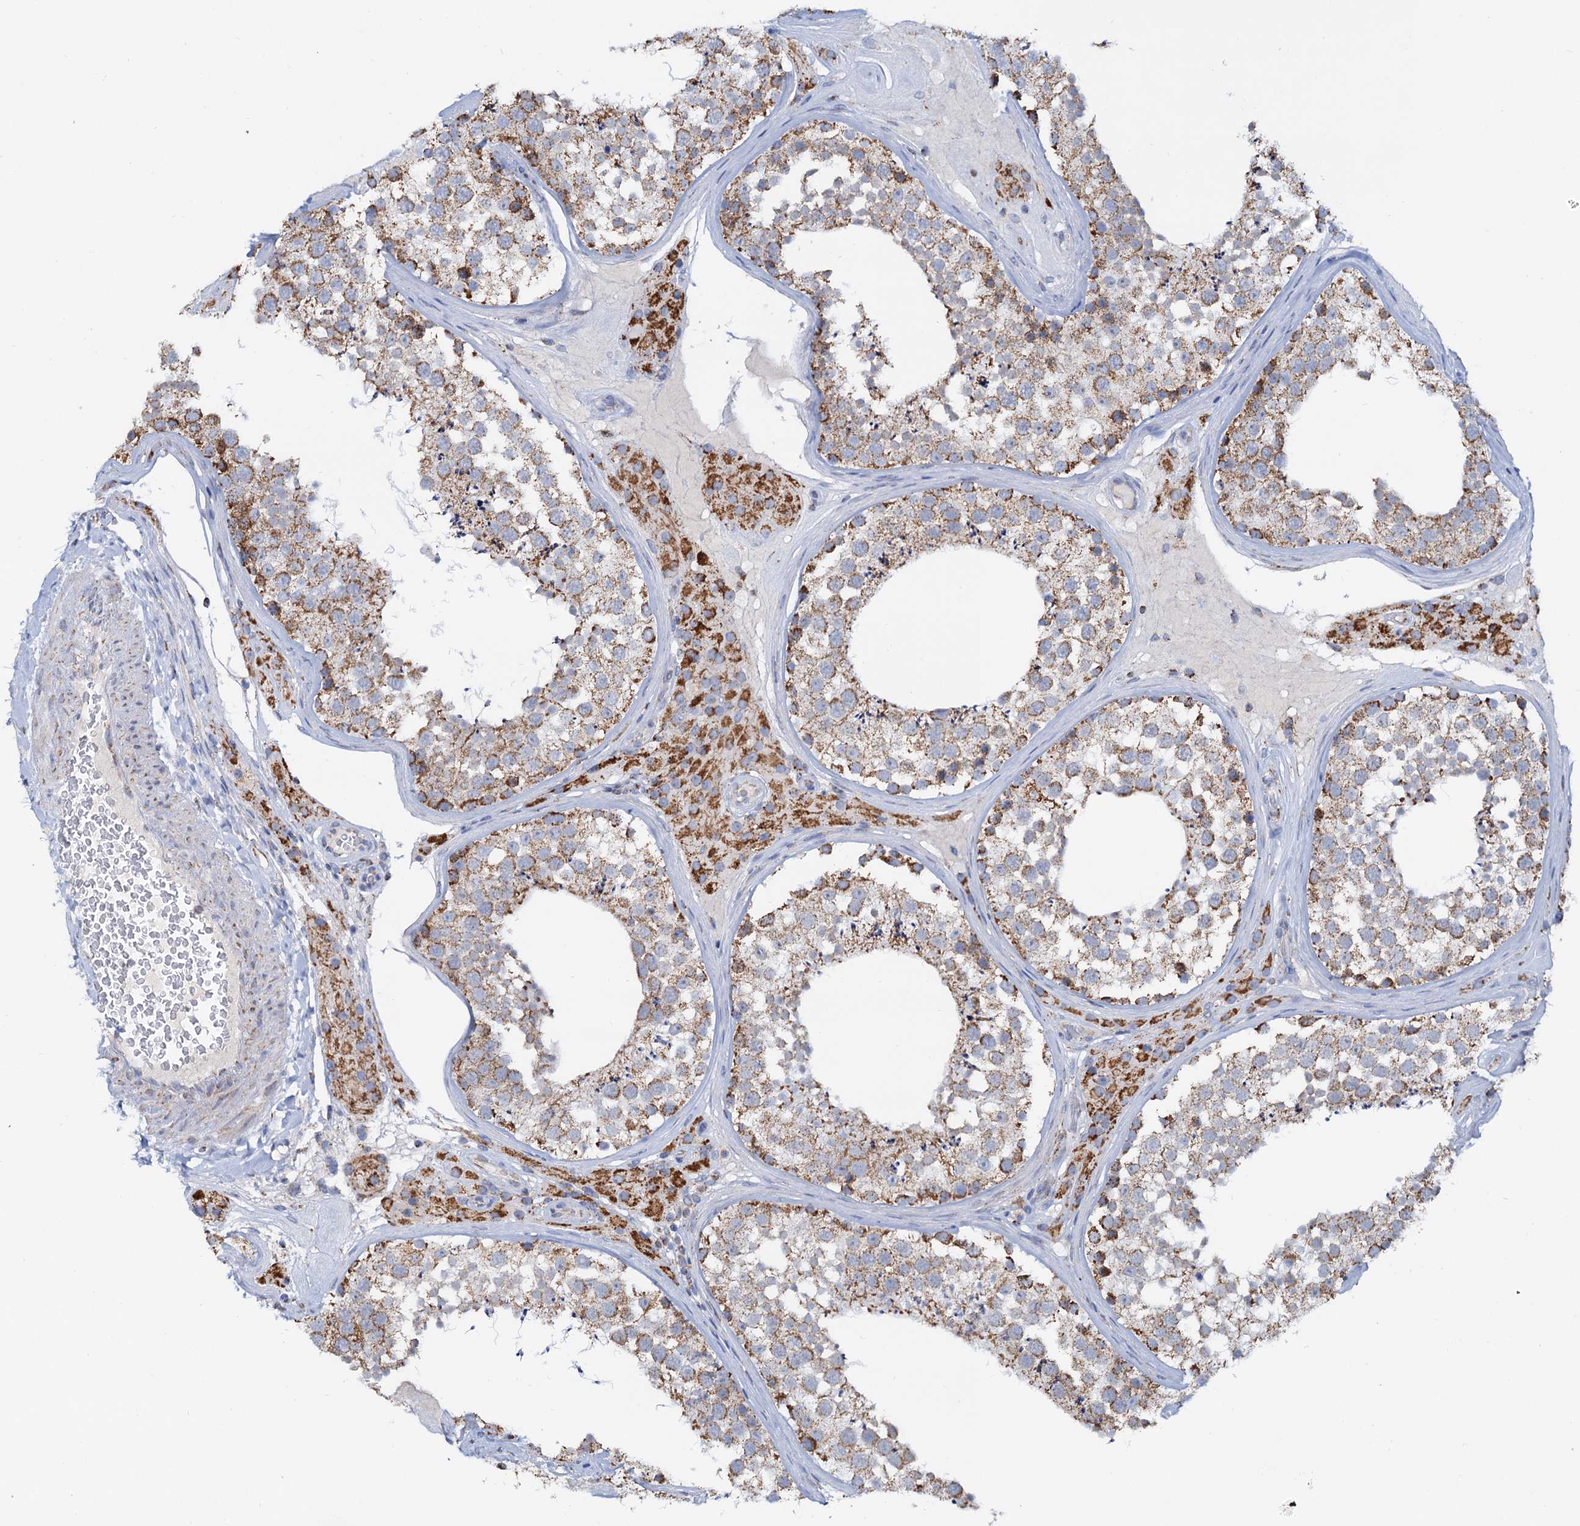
{"staining": {"intensity": "moderate", "quantity": ">75%", "location": "cytoplasmic/membranous"}, "tissue": "testis", "cell_type": "Cells in seminiferous ducts", "image_type": "normal", "snomed": [{"axis": "morphology", "description": "Normal tissue, NOS"}, {"axis": "topography", "description": "Testis"}], "caption": "DAB (3,3'-diaminobenzidine) immunohistochemical staining of benign human testis exhibits moderate cytoplasmic/membranous protein positivity in about >75% of cells in seminiferous ducts.", "gene": "C2CD3", "patient": {"sex": "male", "age": 46}}